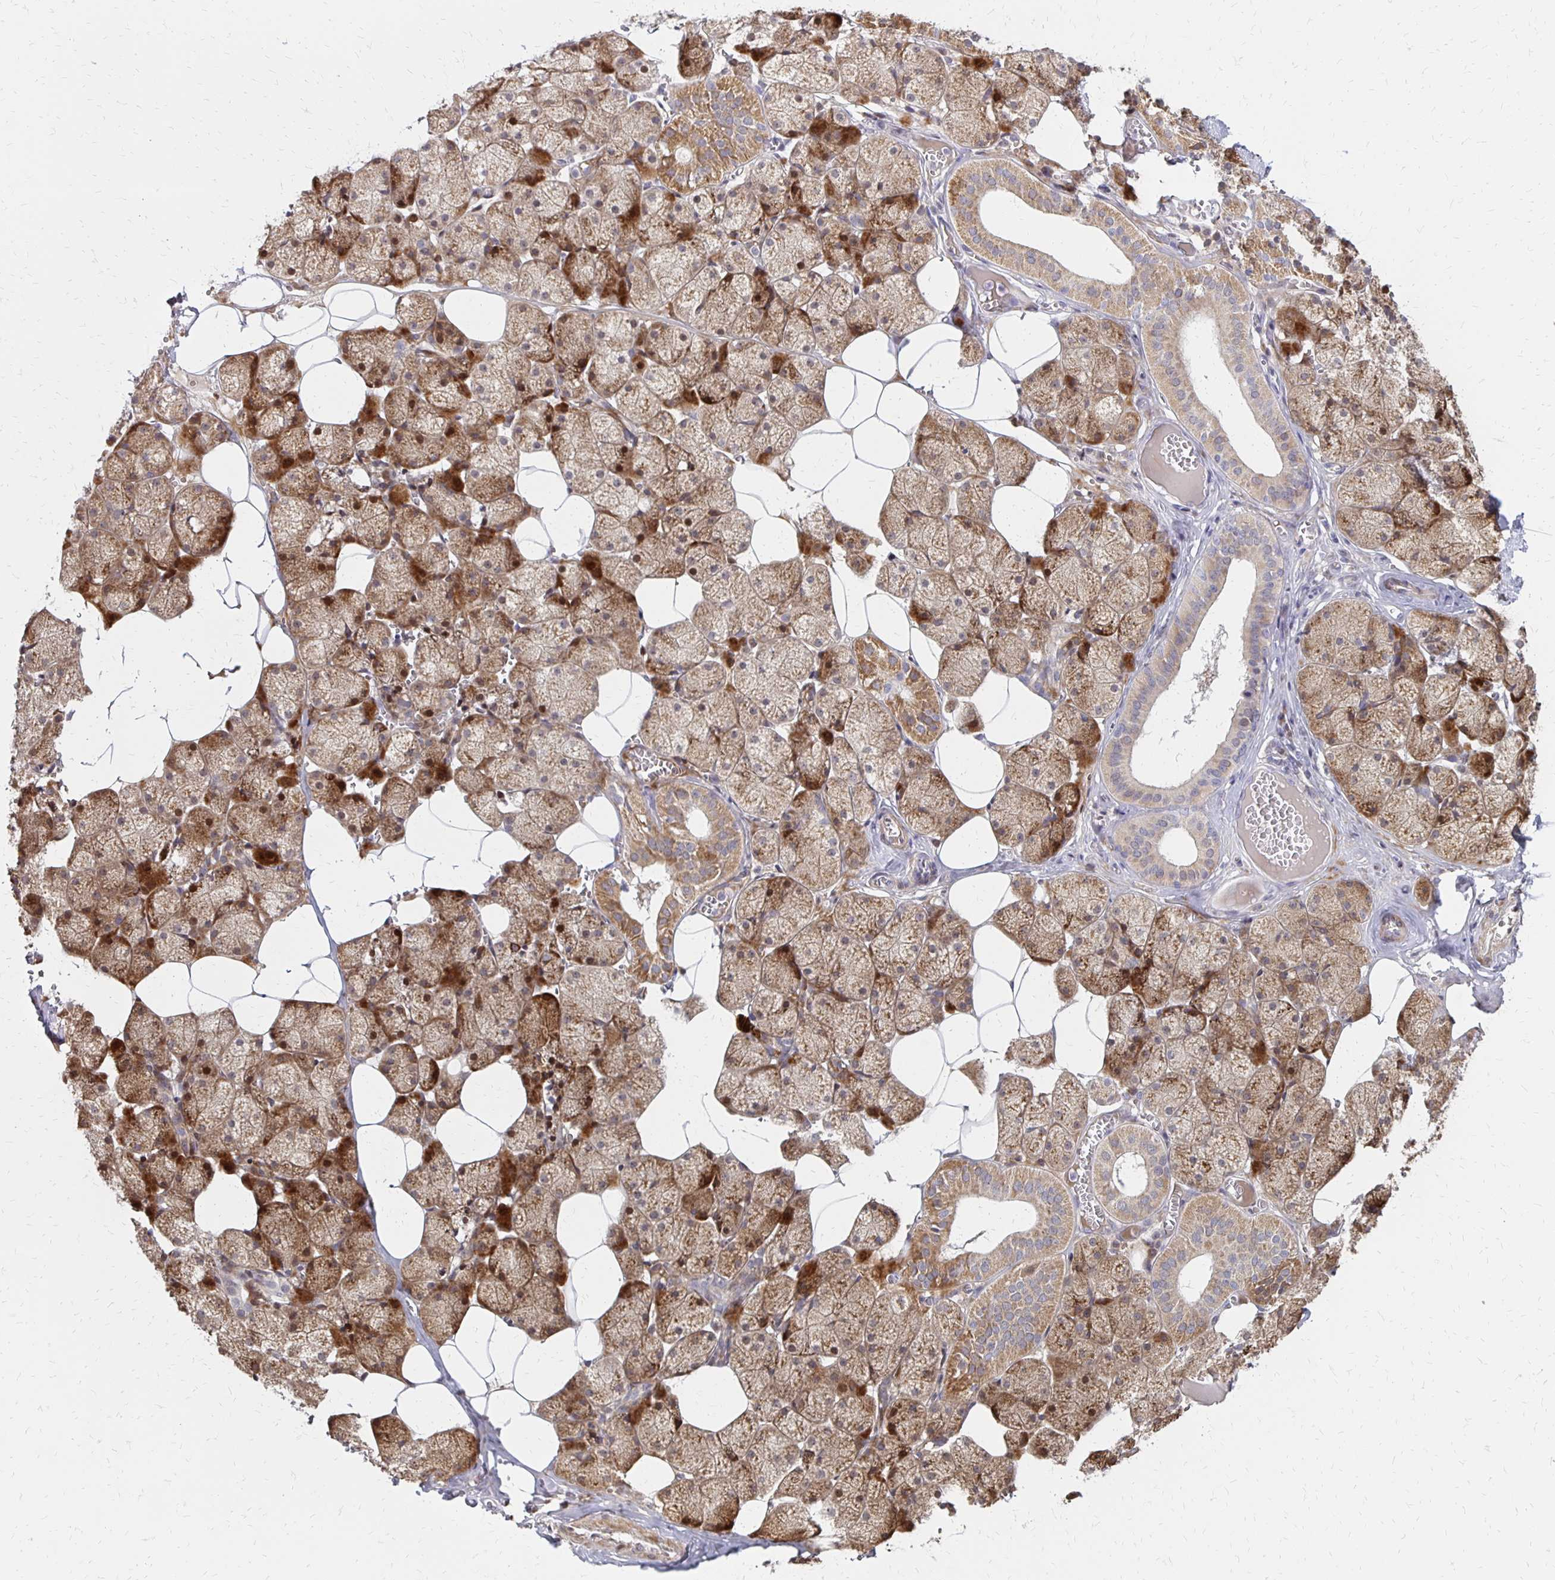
{"staining": {"intensity": "moderate", "quantity": "25%-75%", "location": "cytoplasmic/membranous"}, "tissue": "salivary gland", "cell_type": "Glandular cells", "image_type": "normal", "snomed": [{"axis": "morphology", "description": "Normal tissue, NOS"}, {"axis": "topography", "description": "Salivary gland"}, {"axis": "topography", "description": "Peripheral nerve tissue"}], "caption": "Immunohistochemistry (DAB (3,3'-diaminobenzidine)) staining of unremarkable salivary gland shows moderate cytoplasmic/membranous protein positivity in approximately 25%-75% of glandular cells.", "gene": "ATOSB", "patient": {"sex": "male", "age": 38}}